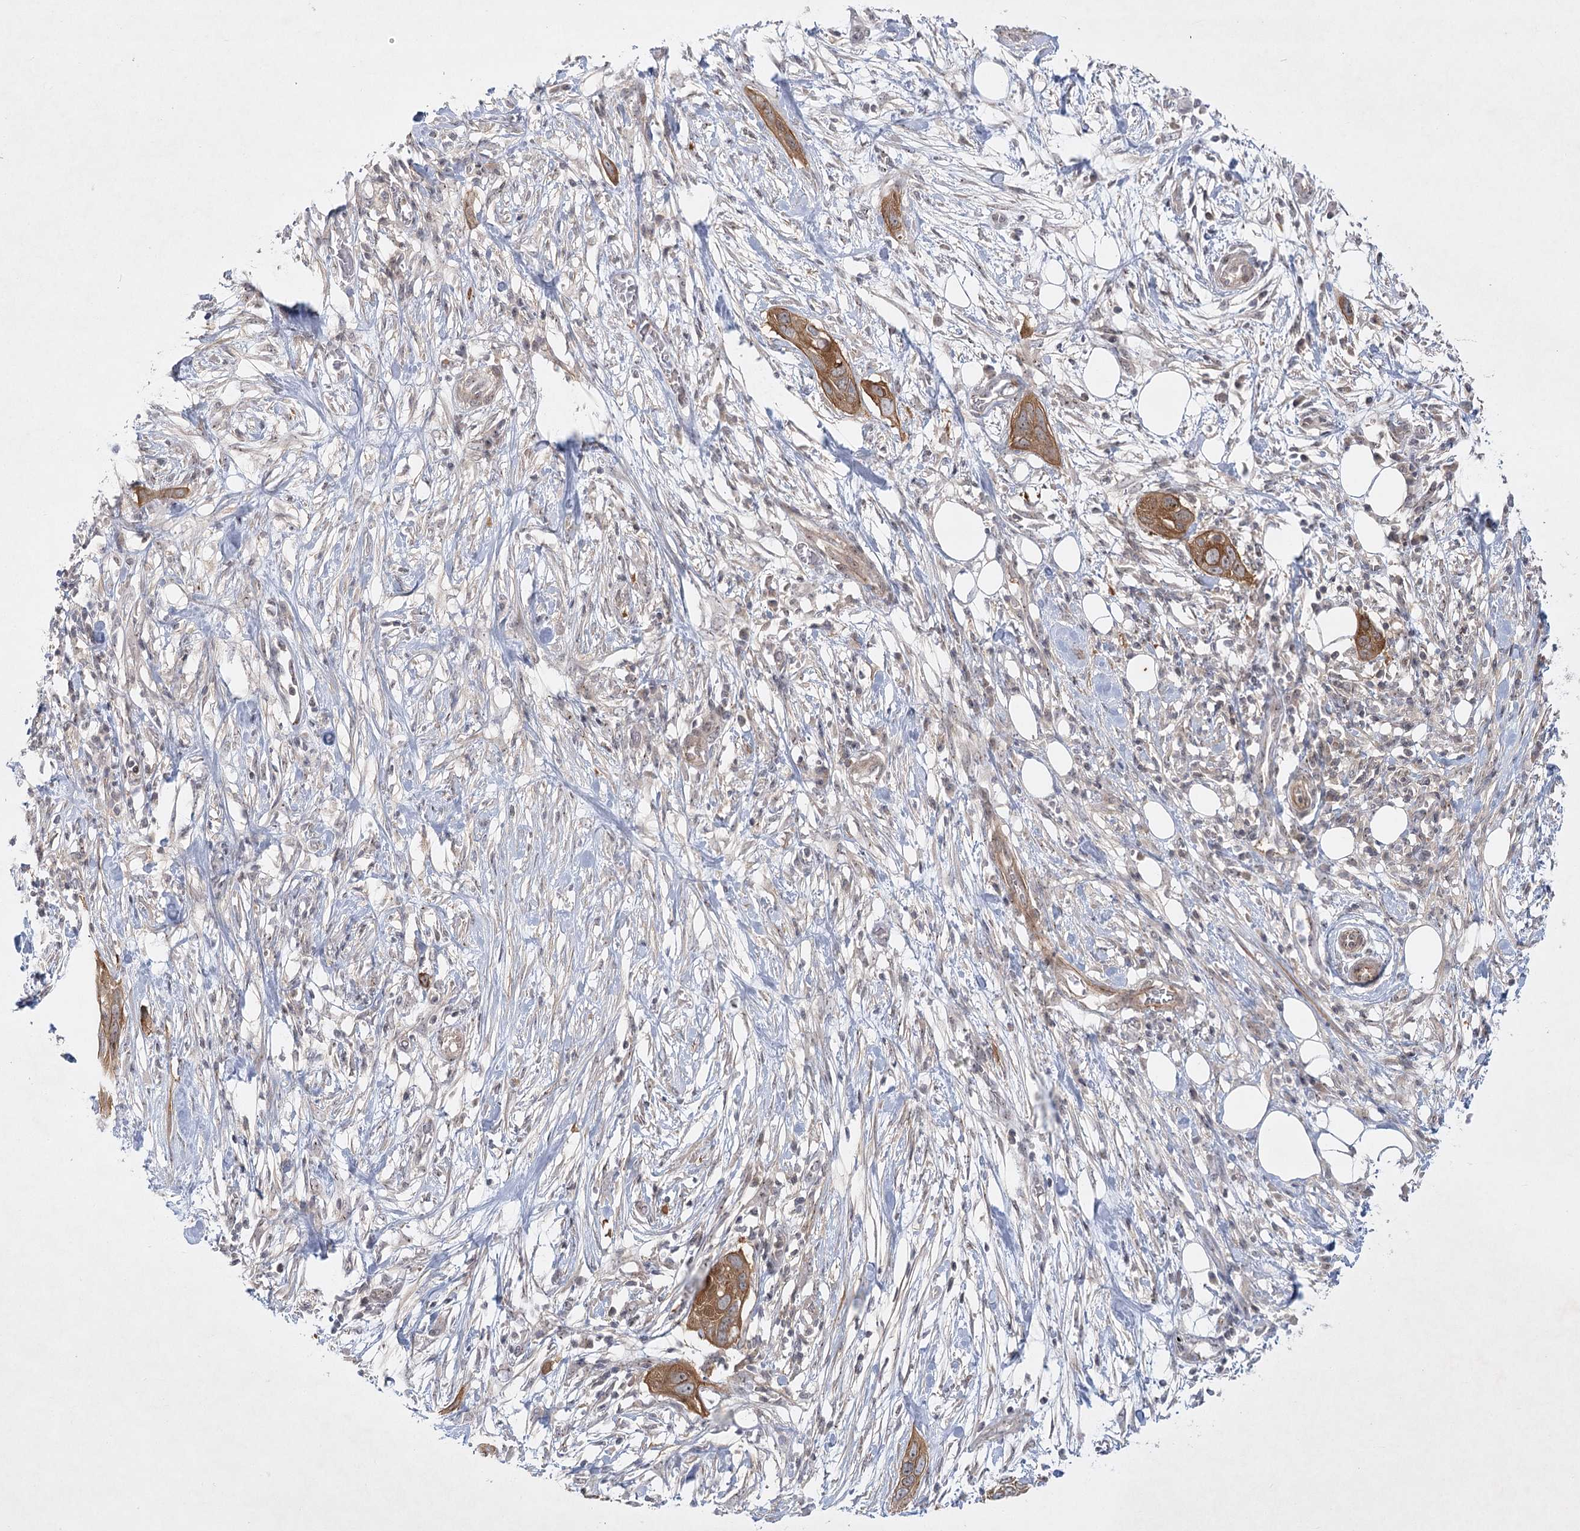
{"staining": {"intensity": "moderate", "quantity": ">75%", "location": "cytoplasmic/membranous"}, "tissue": "pancreatic cancer", "cell_type": "Tumor cells", "image_type": "cancer", "snomed": [{"axis": "morphology", "description": "Adenocarcinoma, NOS"}, {"axis": "topography", "description": "Pancreas"}], "caption": "Immunohistochemistry micrograph of neoplastic tissue: human pancreatic cancer stained using IHC shows medium levels of moderate protein expression localized specifically in the cytoplasmic/membranous of tumor cells, appearing as a cytoplasmic/membranous brown color.", "gene": "SH2D3A", "patient": {"sex": "female", "age": 60}}